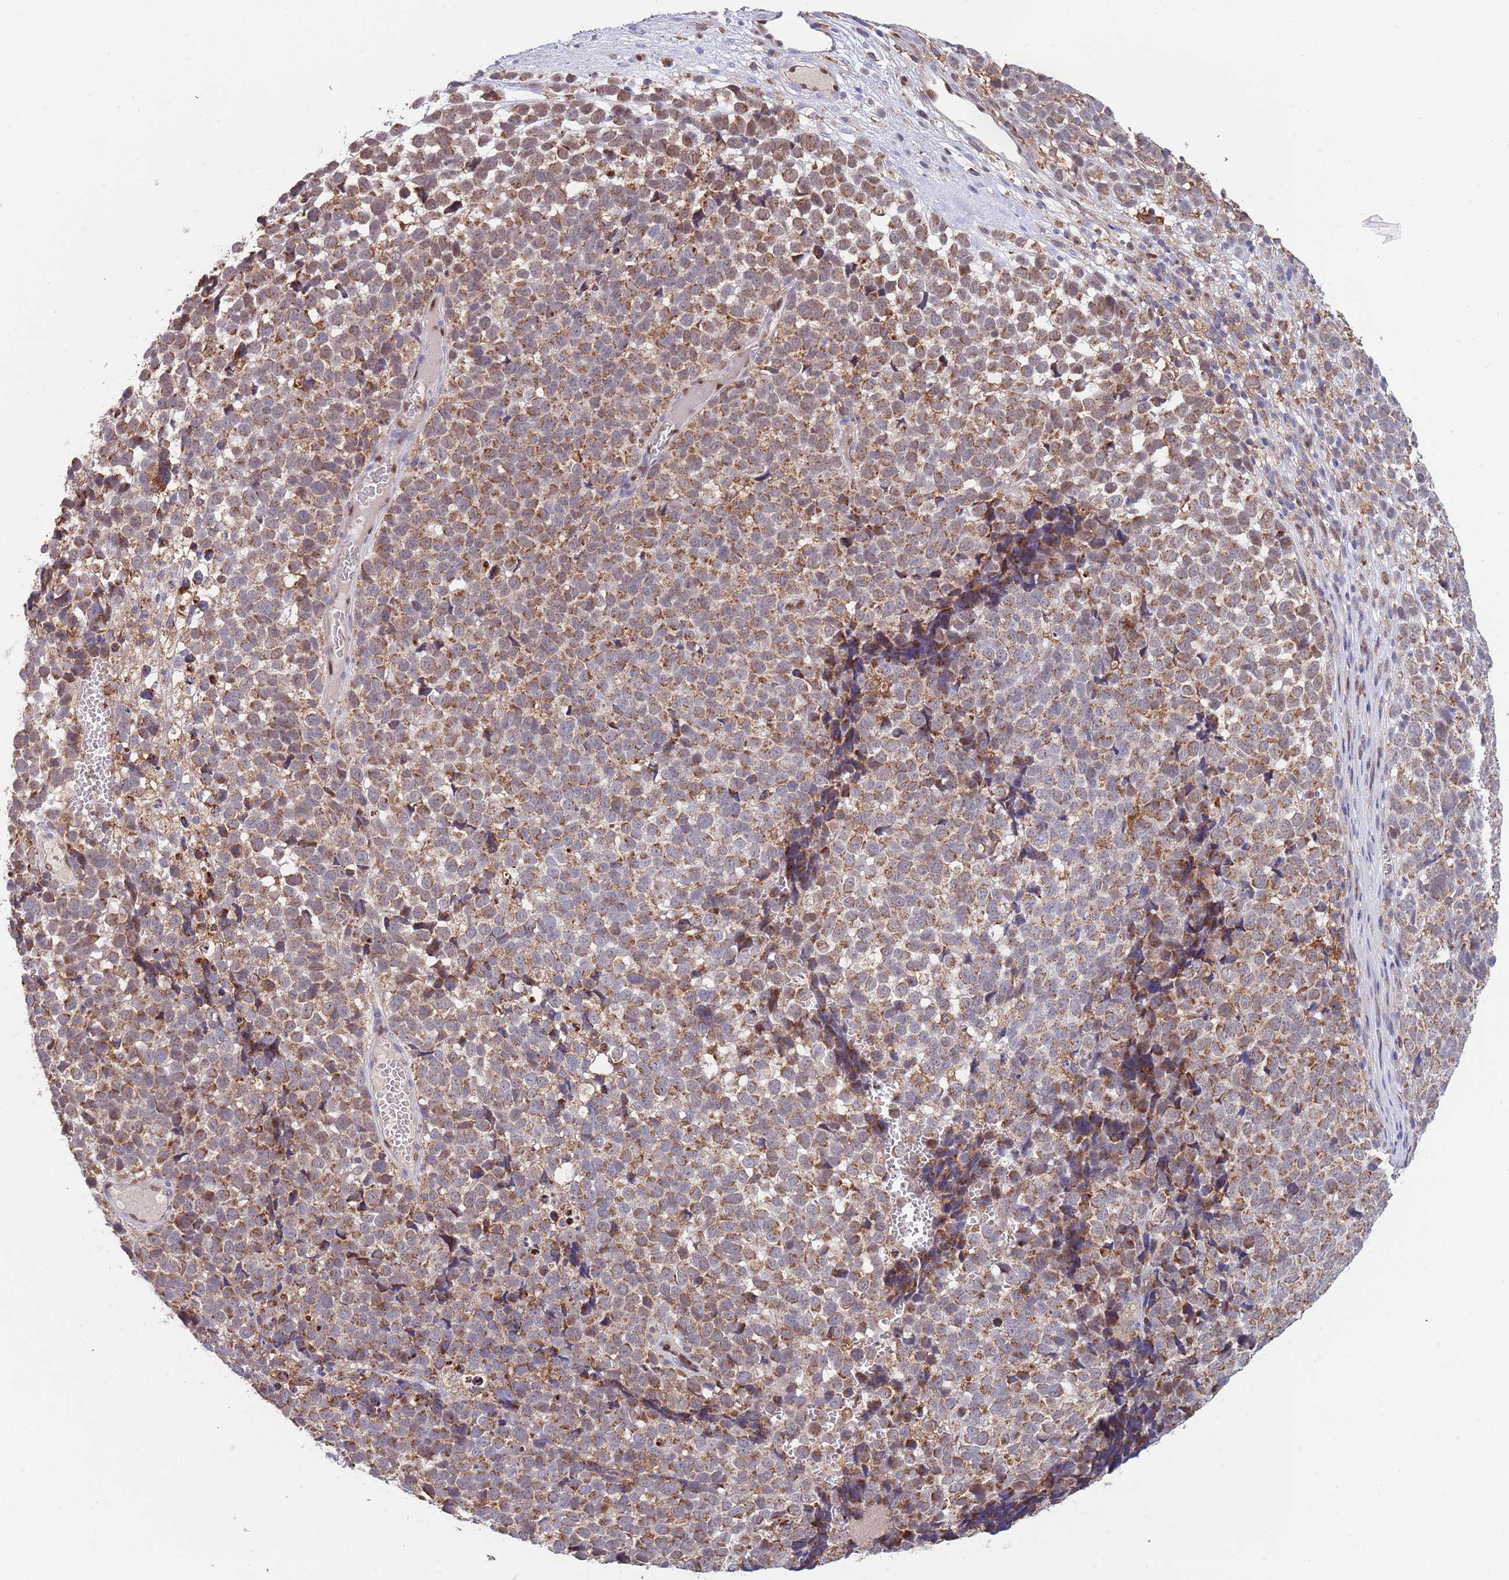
{"staining": {"intensity": "moderate", "quantity": ">75%", "location": "cytoplasmic/membranous"}, "tissue": "melanoma", "cell_type": "Tumor cells", "image_type": "cancer", "snomed": [{"axis": "morphology", "description": "Malignant melanoma, NOS"}, {"axis": "topography", "description": "Nose, NOS"}], "caption": "Protein expression by immunohistochemistry demonstrates moderate cytoplasmic/membranous positivity in approximately >75% of tumor cells in malignant melanoma.", "gene": "DDT", "patient": {"sex": "female", "age": 48}}